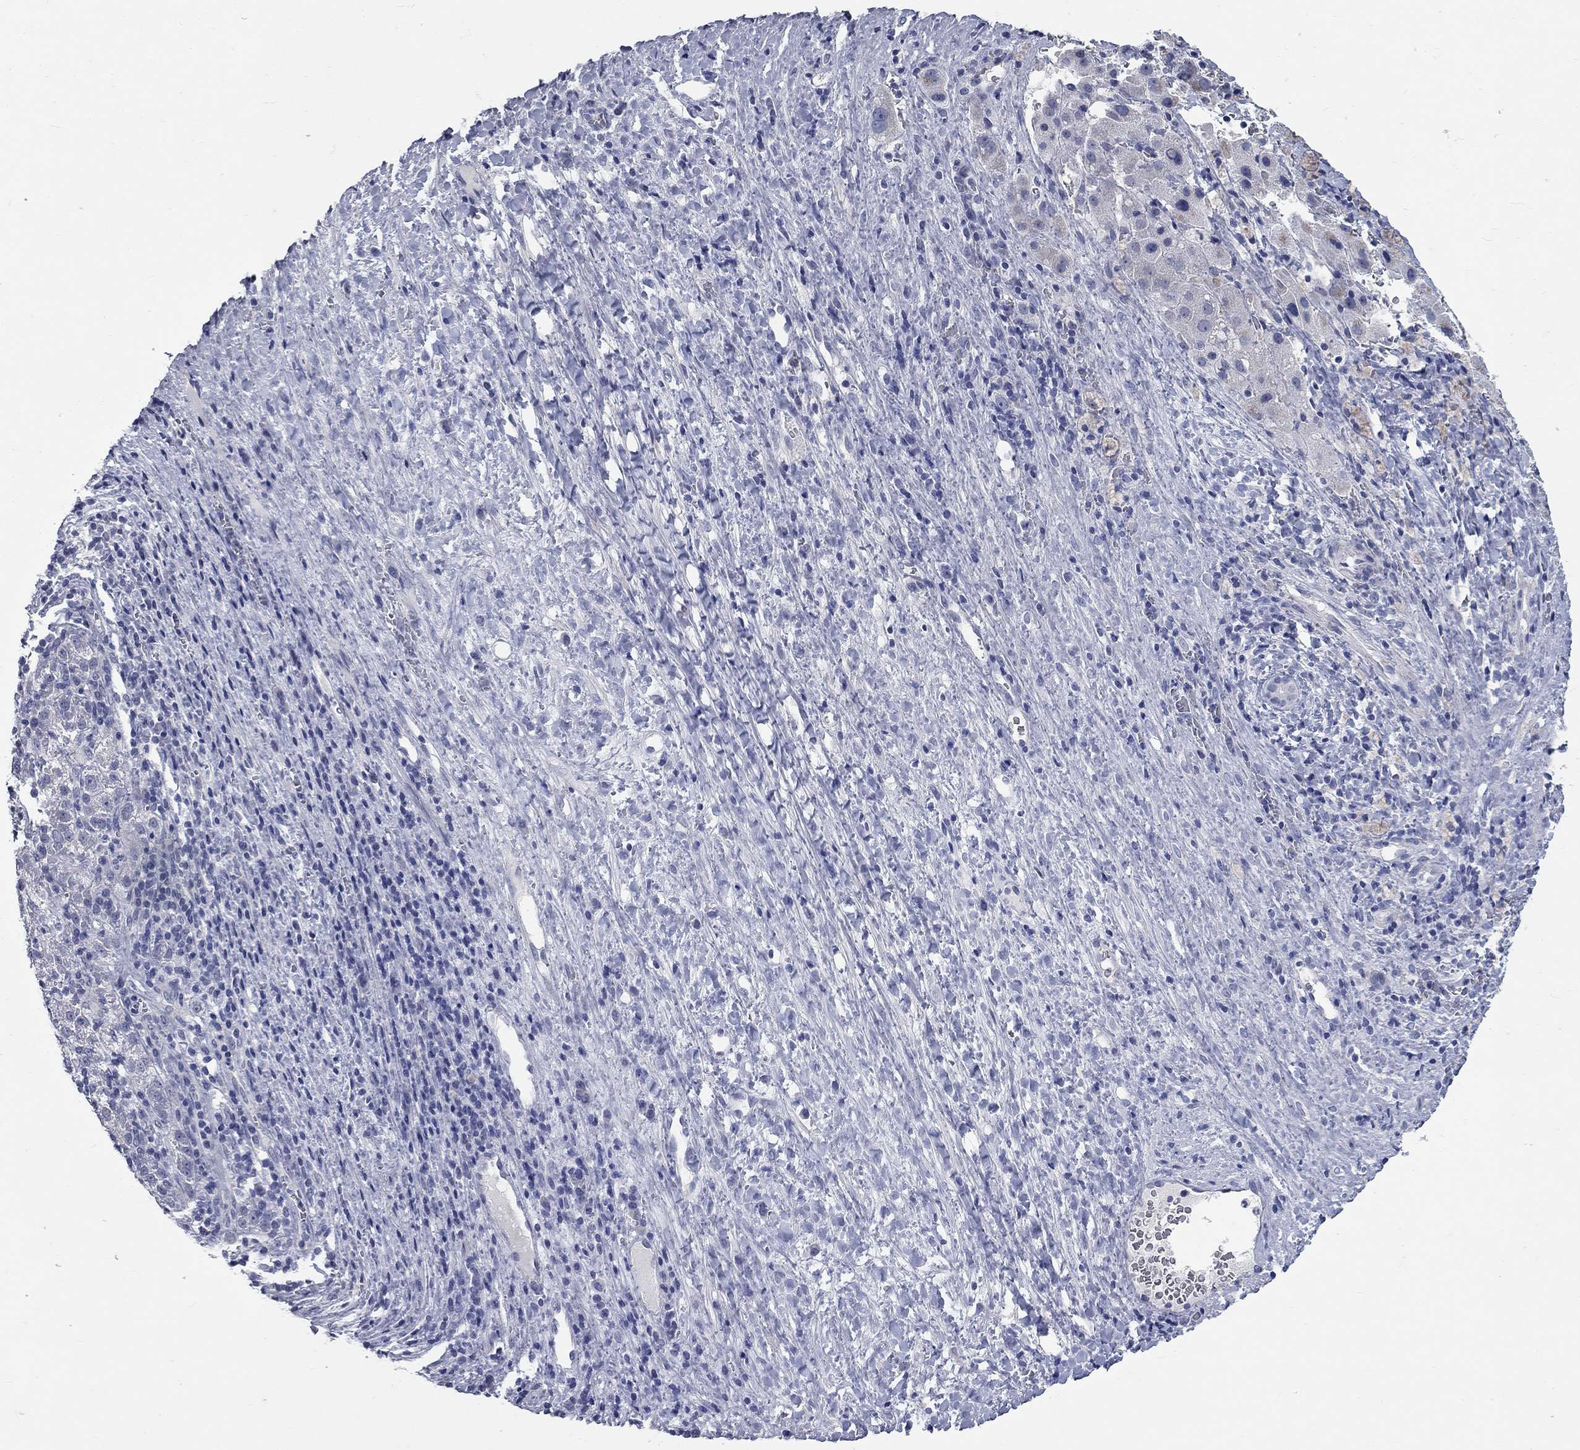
{"staining": {"intensity": "negative", "quantity": "none", "location": "none"}, "tissue": "liver cancer", "cell_type": "Tumor cells", "image_type": "cancer", "snomed": [{"axis": "morphology", "description": "Carcinoma, Hepatocellular, NOS"}, {"axis": "topography", "description": "Liver"}], "caption": "There is no significant staining in tumor cells of liver hepatocellular carcinoma.", "gene": "SYT12", "patient": {"sex": "female", "age": 60}}